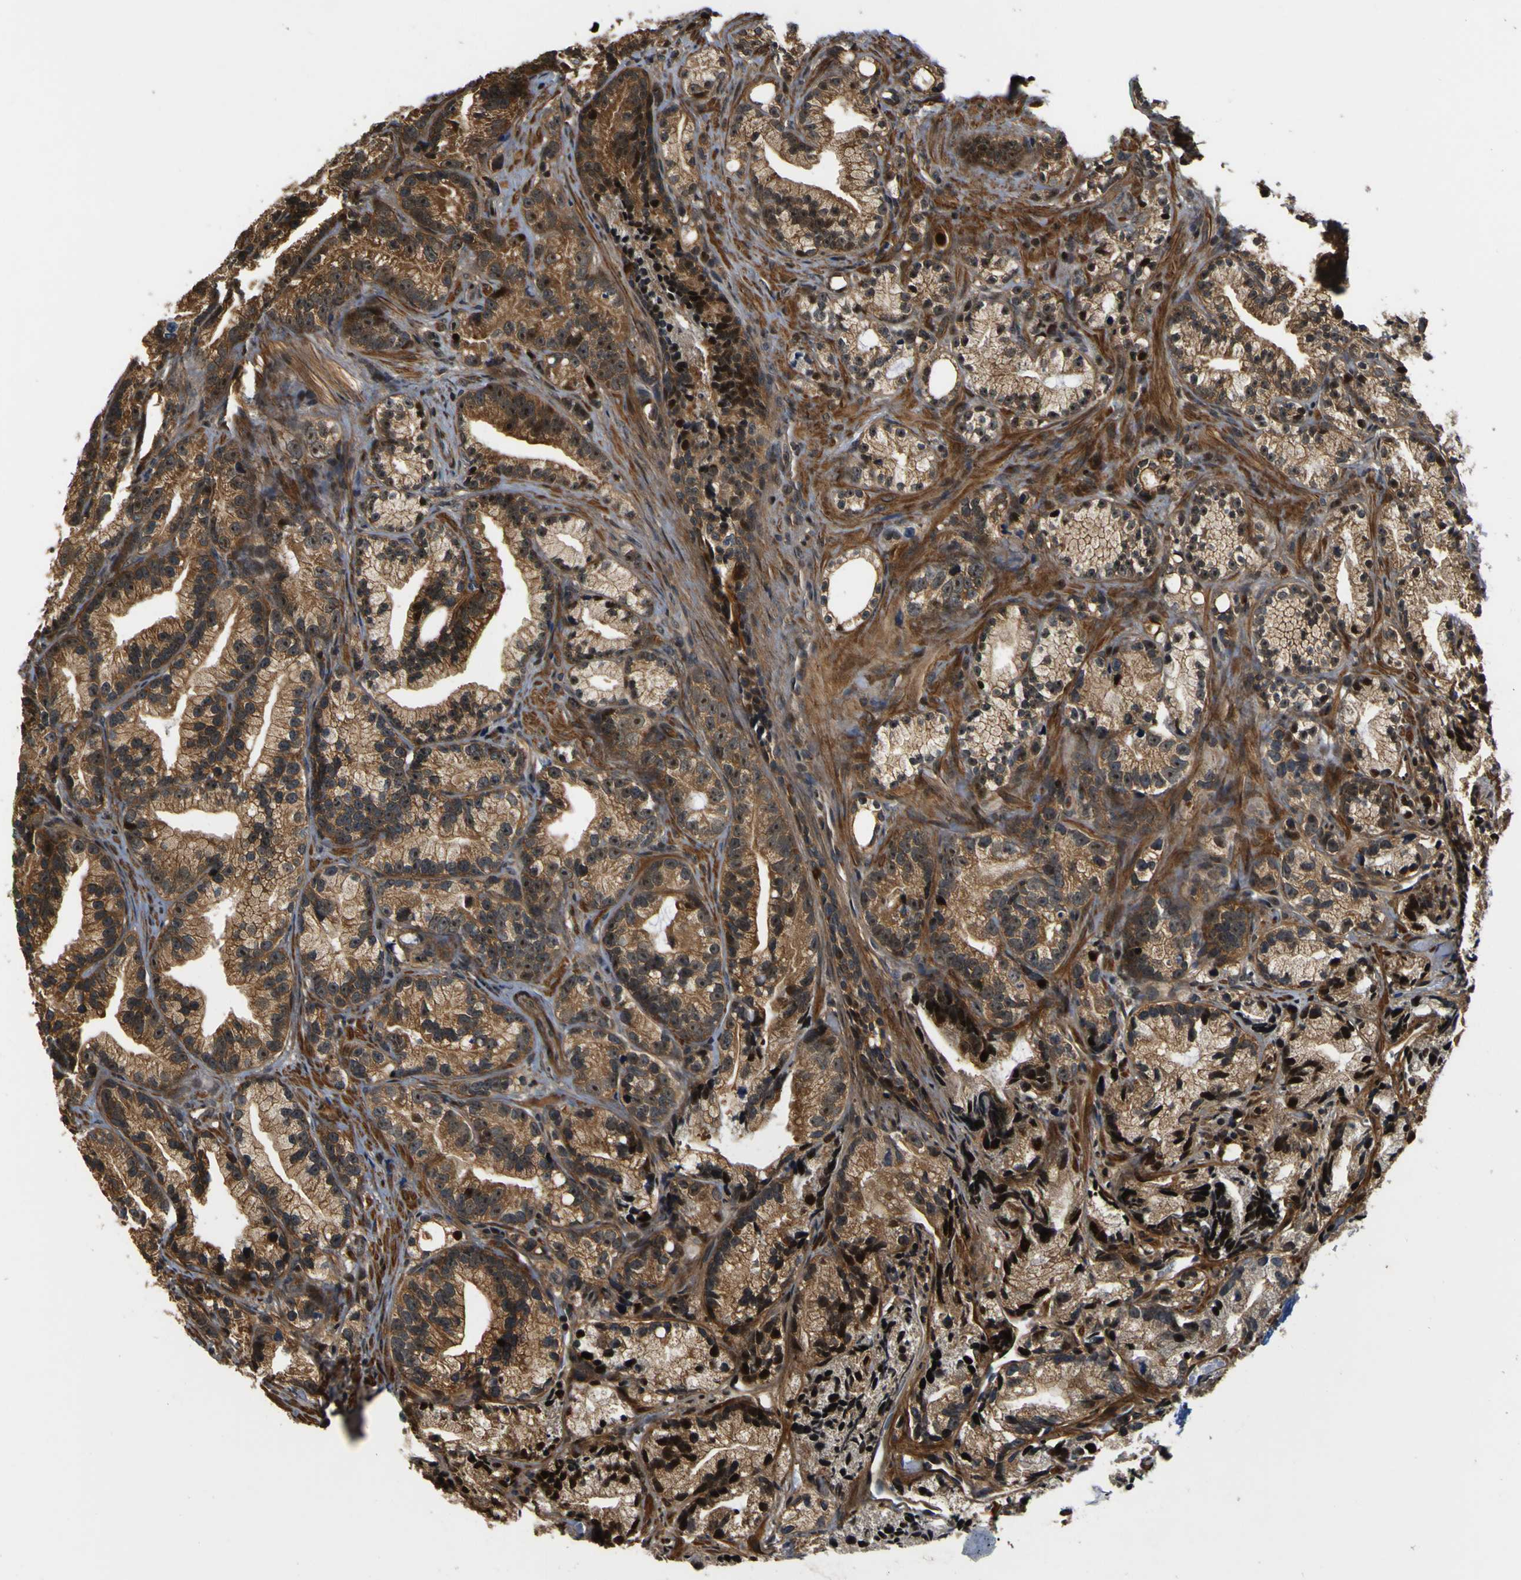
{"staining": {"intensity": "moderate", "quantity": ">75%", "location": "cytoplasmic/membranous,nuclear"}, "tissue": "prostate cancer", "cell_type": "Tumor cells", "image_type": "cancer", "snomed": [{"axis": "morphology", "description": "Adenocarcinoma, Low grade"}, {"axis": "topography", "description": "Prostate"}], "caption": "Immunohistochemical staining of human prostate cancer exhibits medium levels of moderate cytoplasmic/membranous and nuclear staining in about >75% of tumor cells. (Stains: DAB in brown, nuclei in blue, Microscopy: brightfield microscopy at high magnification).", "gene": "LRP4", "patient": {"sex": "male", "age": 89}}